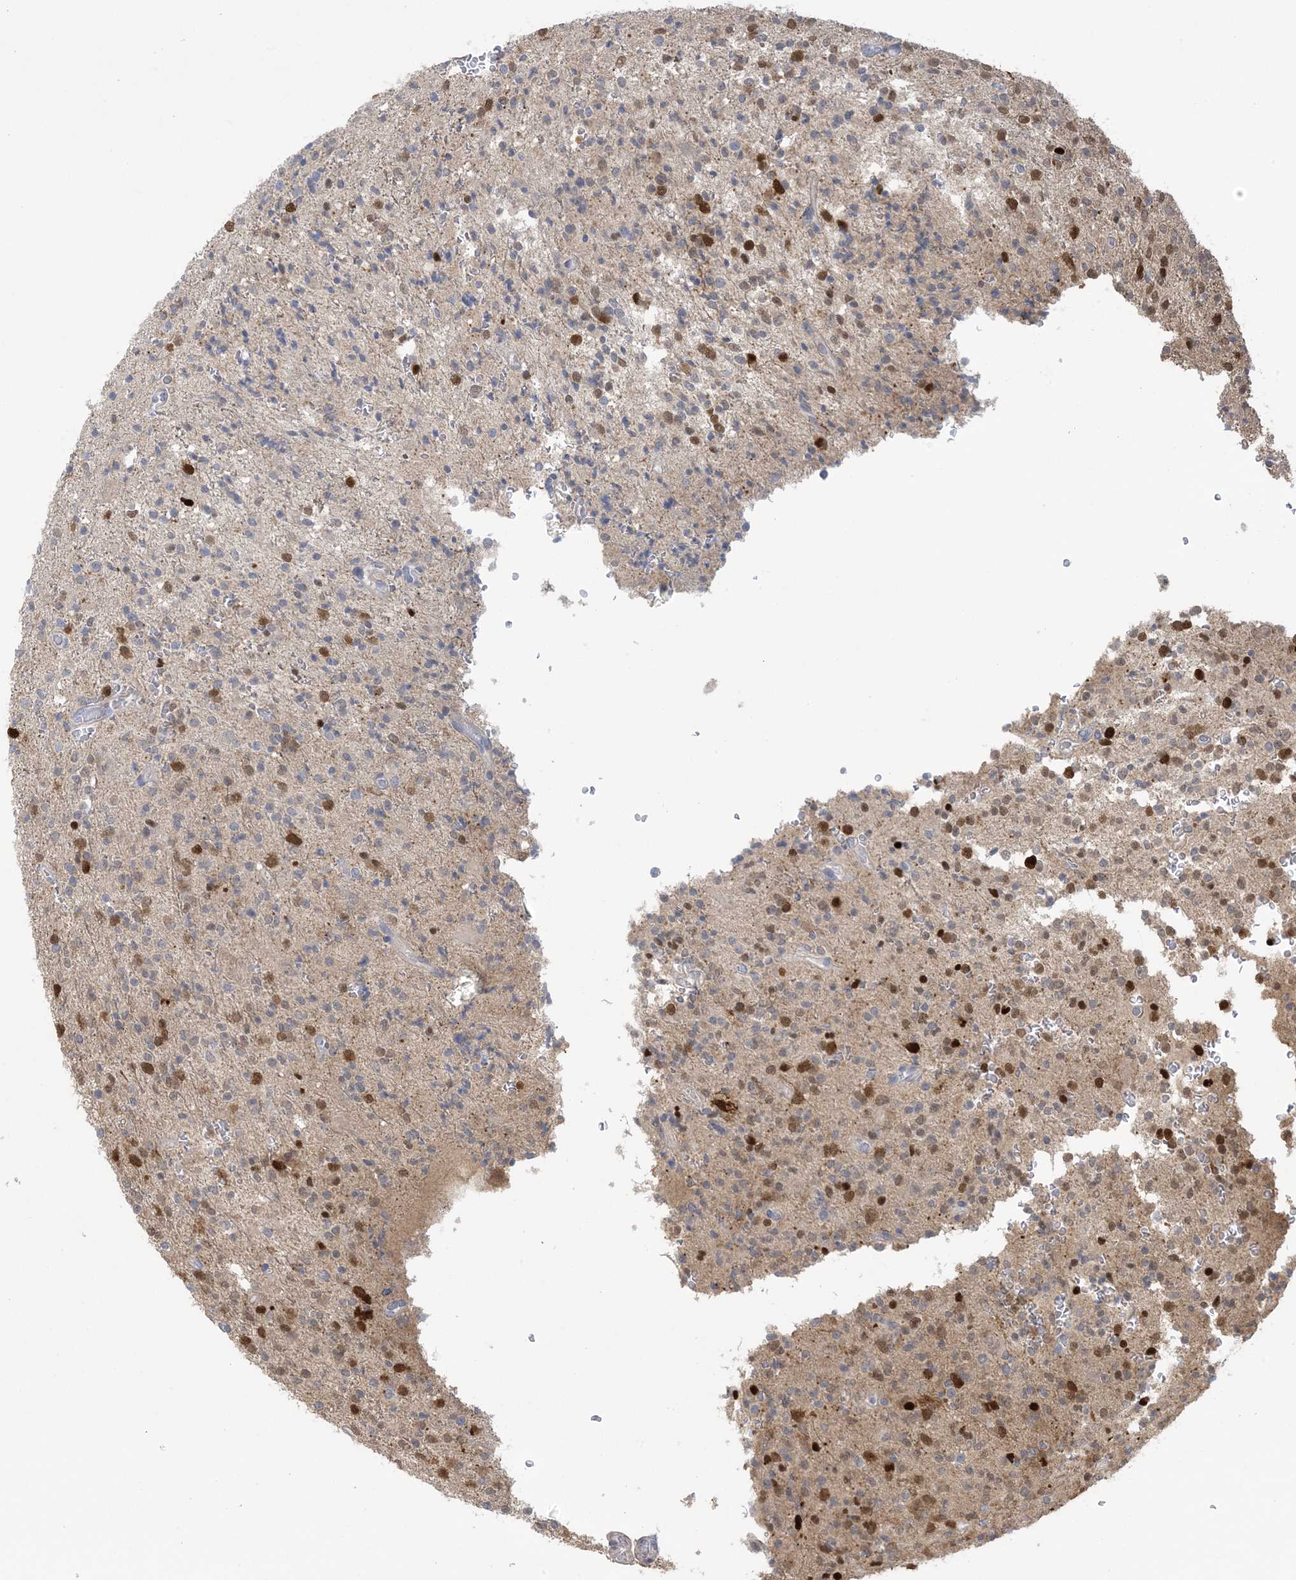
{"staining": {"intensity": "moderate", "quantity": "<25%", "location": "cytoplasmic/membranous,nuclear"}, "tissue": "glioma", "cell_type": "Tumor cells", "image_type": "cancer", "snomed": [{"axis": "morphology", "description": "Glioma, malignant, High grade"}, {"axis": "topography", "description": "Brain"}], "caption": "Human glioma stained for a protein (brown) reveals moderate cytoplasmic/membranous and nuclear positive expression in about <25% of tumor cells.", "gene": "HMGCS1", "patient": {"sex": "male", "age": 34}}